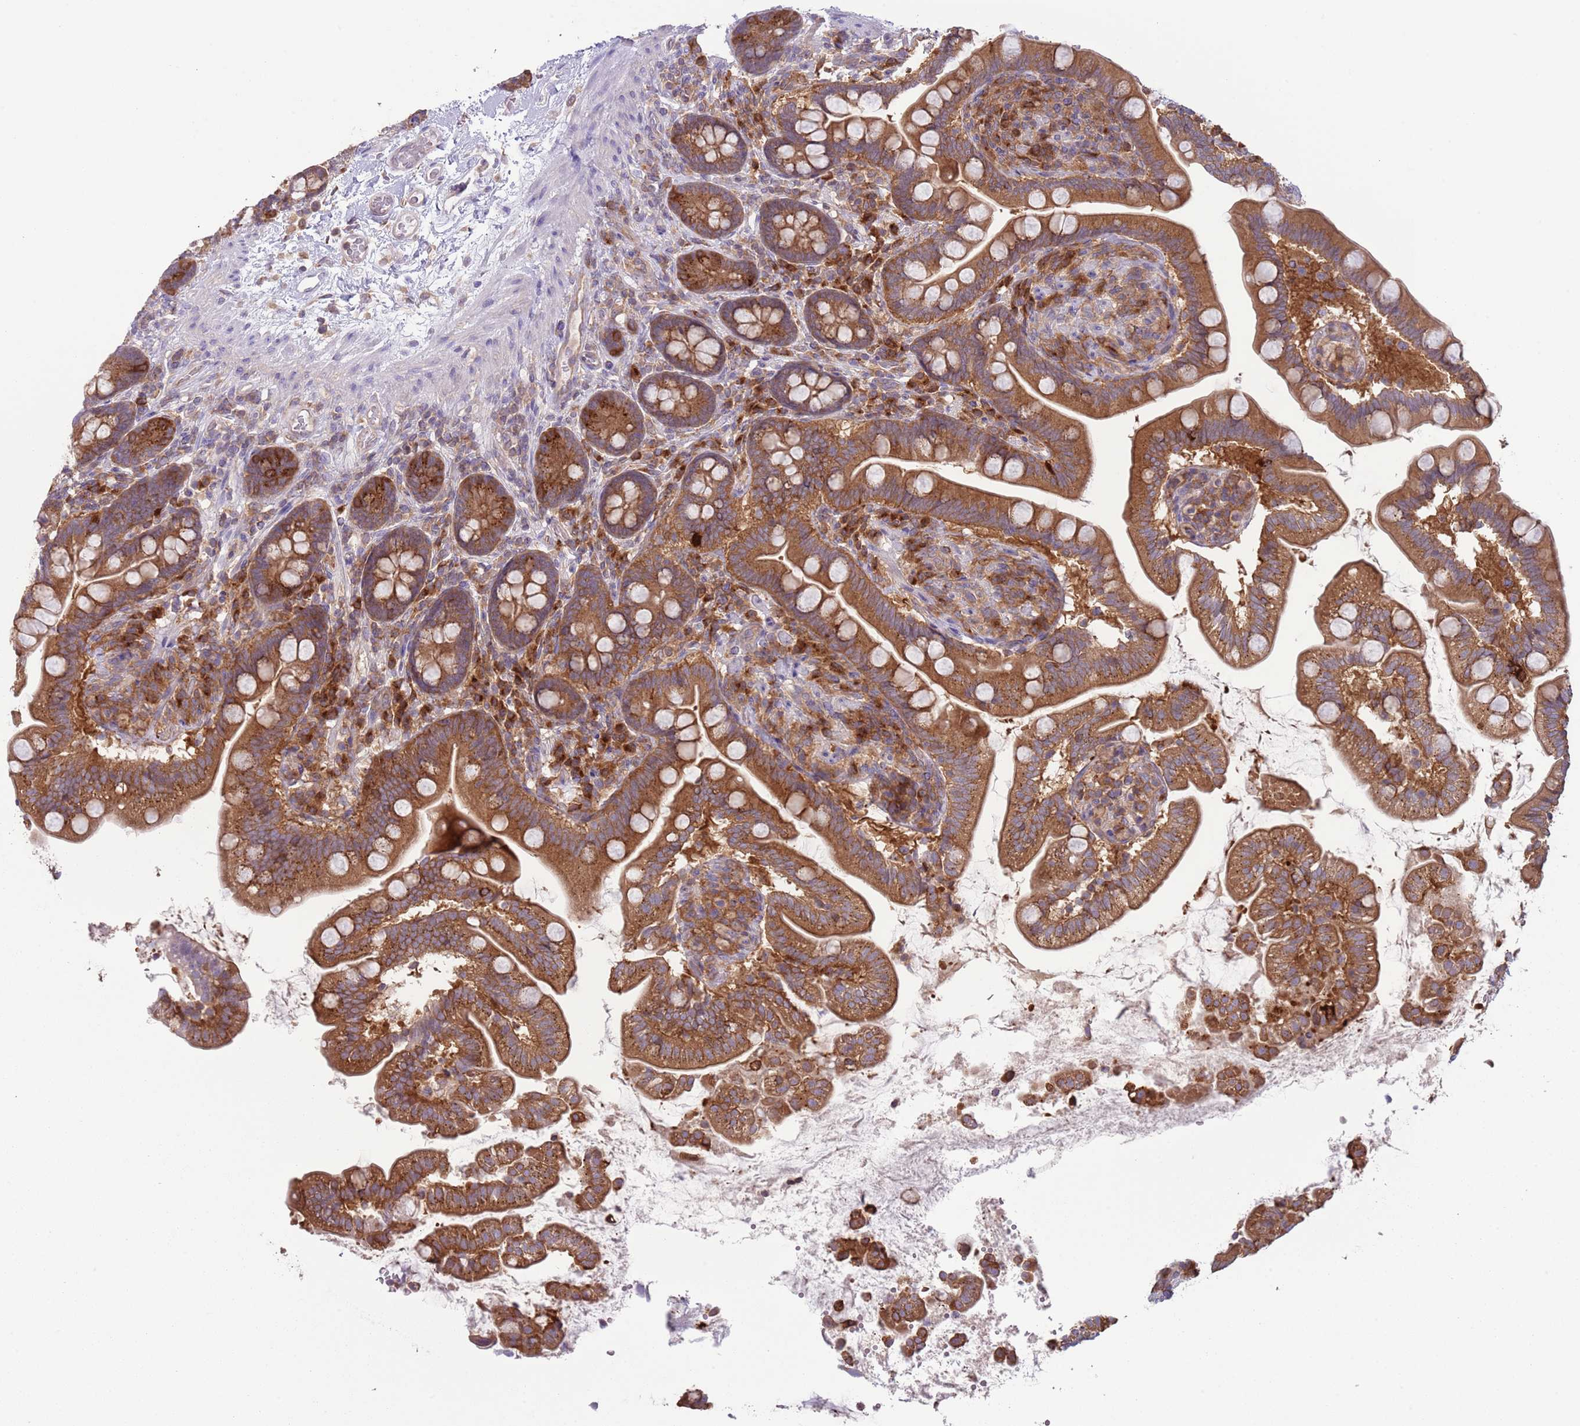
{"staining": {"intensity": "strong", "quantity": ">75%", "location": "cytoplasmic/membranous"}, "tissue": "small intestine", "cell_type": "Glandular cells", "image_type": "normal", "snomed": [{"axis": "morphology", "description": "Normal tissue, NOS"}, {"axis": "topography", "description": "Small intestine"}], "caption": "Glandular cells demonstrate high levels of strong cytoplasmic/membranous staining in approximately >75% of cells in benign human small intestine.", "gene": "COPE", "patient": {"sex": "female", "age": 64}}